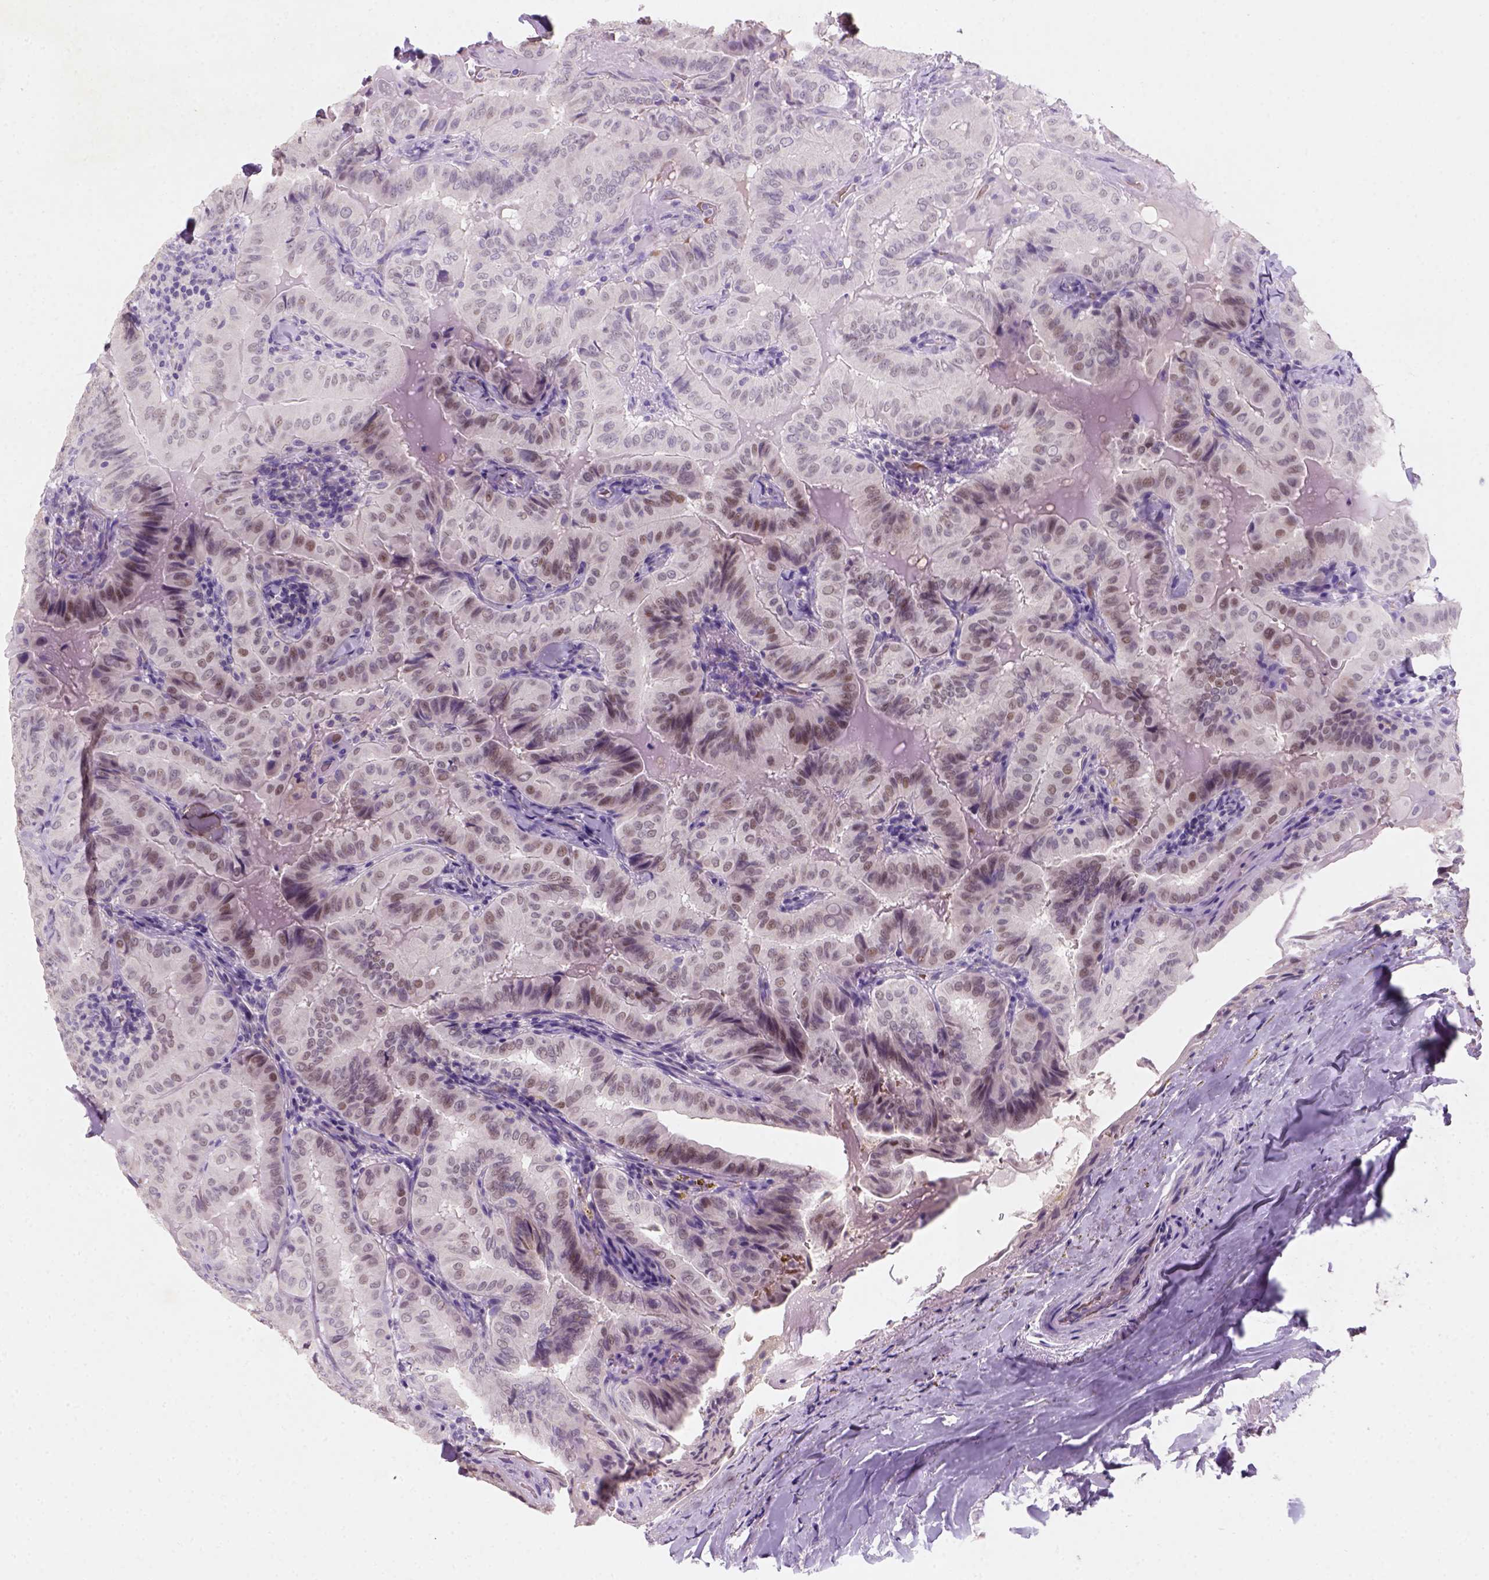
{"staining": {"intensity": "moderate", "quantity": "25%-75%", "location": "nuclear"}, "tissue": "thyroid cancer", "cell_type": "Tumor cells", "image_type": "cancer", "snomed": [{"axis": "morphology", "description": "Papillary adenocarcinoma, NOS"}, {"axis": "topography", "description": "Thyroid gland"}], "caption": "An immunohistochemistry (IHC) image of tumor tissue is shown. Protein staining in brown highlights moderate nuclear positivity in thyroid papillary adenocarcinoma within tumor cells.", "gene": "ZMAT4", "patient": {"sex": "female", "age": 68}}